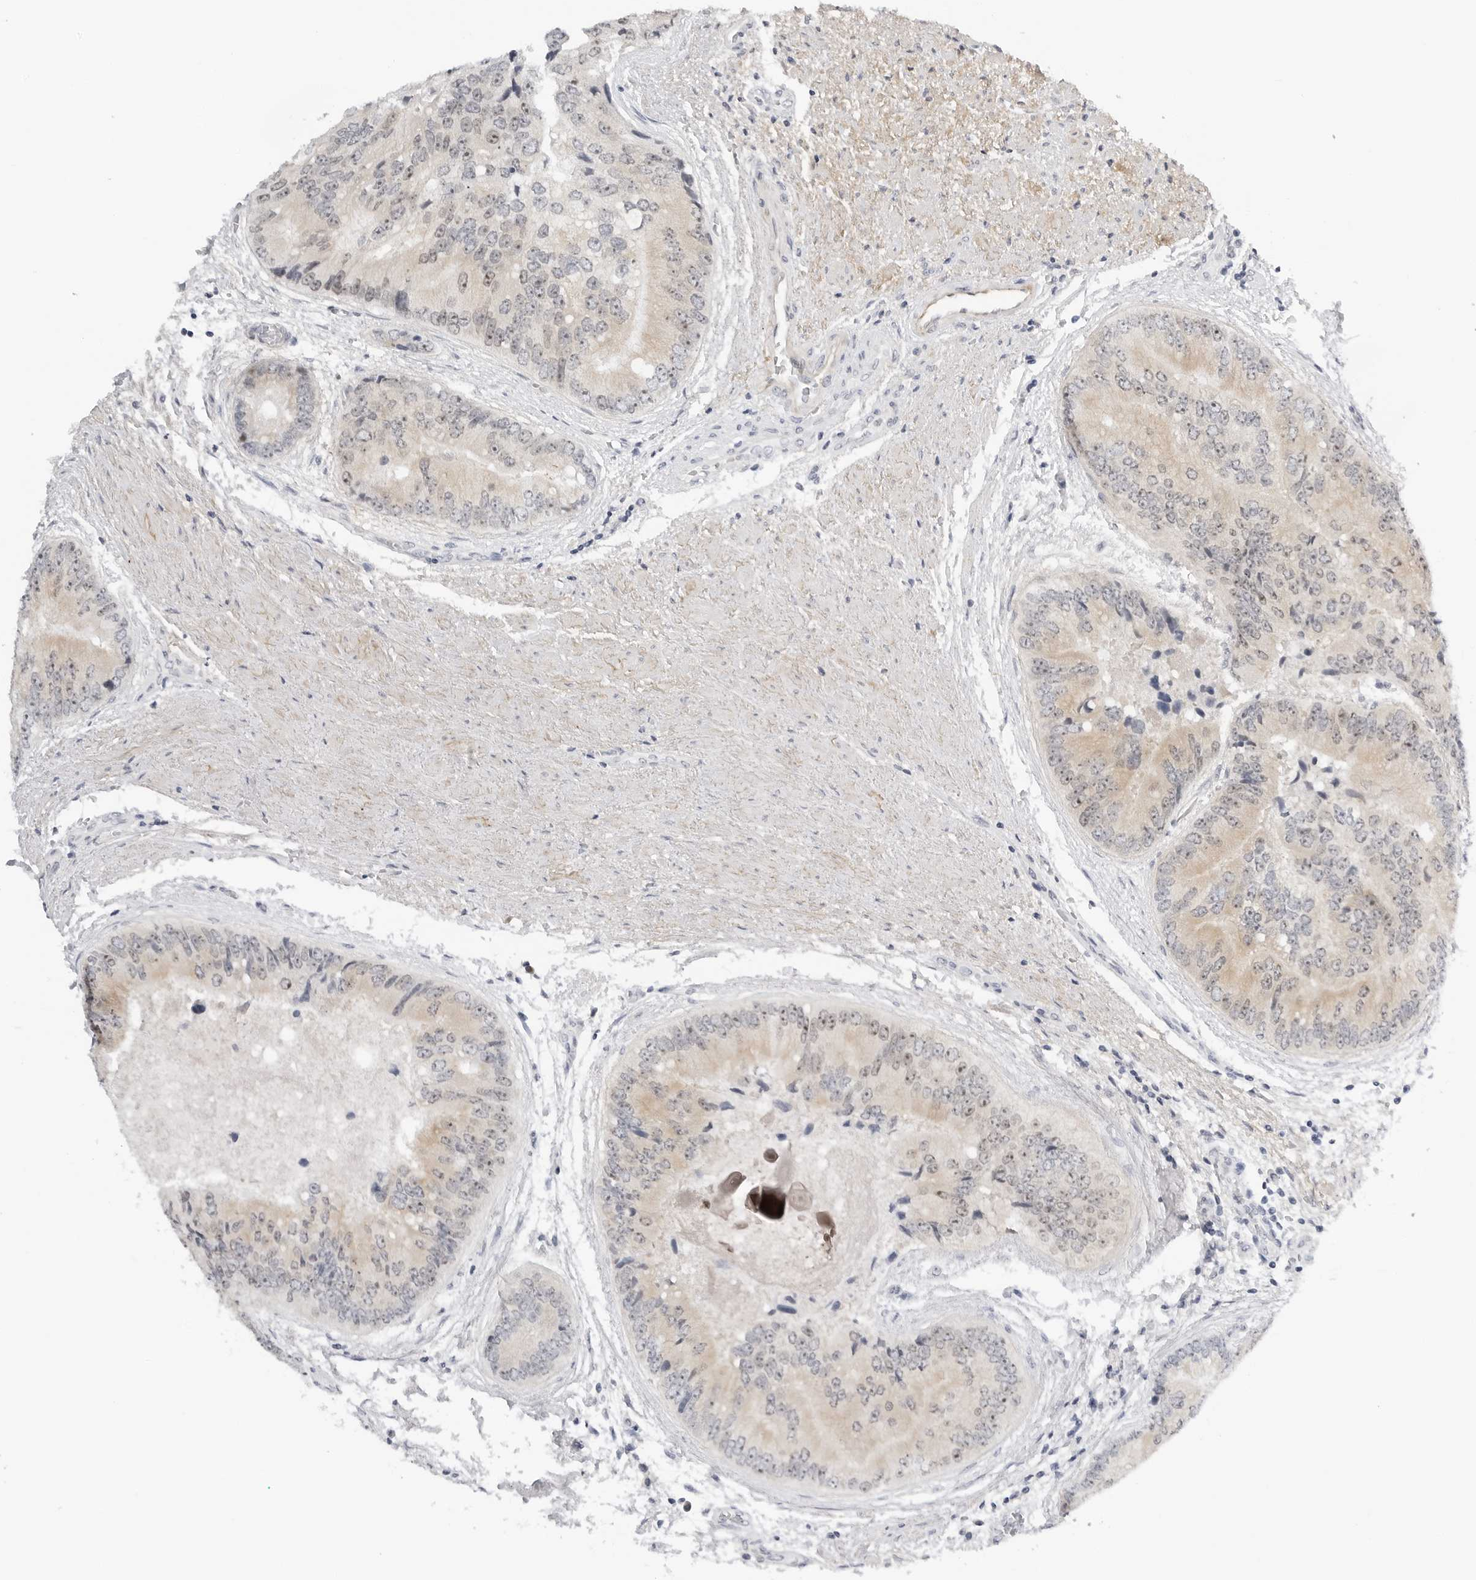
{"staining": {"intensity": "weak", "quantity": "25%-75%", "location": "cytoplasmic/membranous"}, "tissue": "prostate cancer", "cell_type": "Tumor cells", "image_type": "cancer", "snomed": [{"axis": "morphology", "description": "Adenocarcinoma, High grade"}, {"axis": "topography", "description": "Prostate"}], "caption": "High-grade adenocarcinoma (prostate) tissue reveals weak cytoplasmic/membranous expression in approximately 25%-75% of tumor cells", "gene": "MAP2K5", "patient": {"sex": "male", "age": 70}}